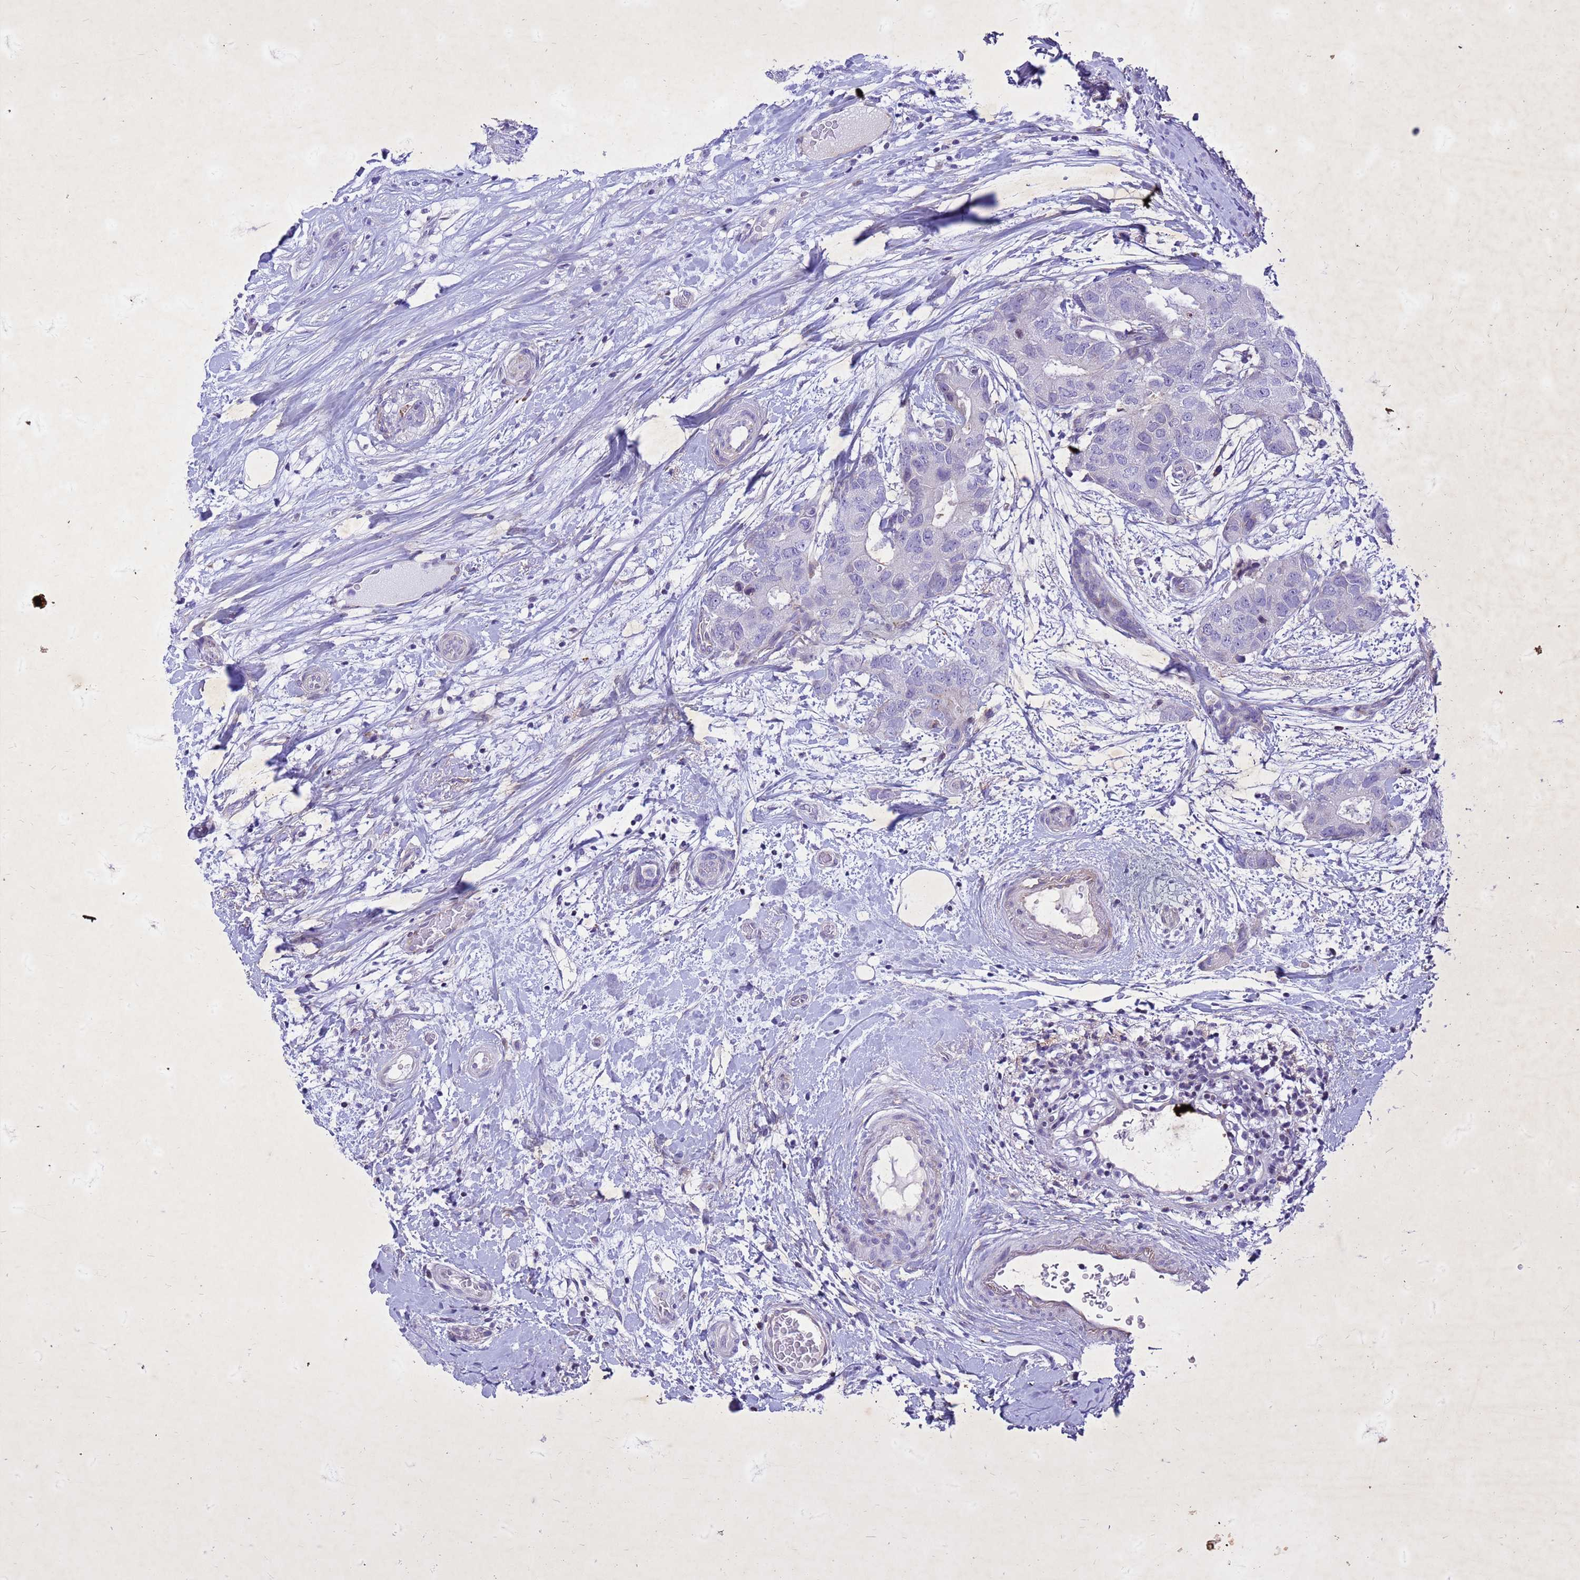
{"staining": {"intensity": "negative", "quantity": "none", "location": "none"}, "tissue": "breast cancer", "cell_type": "Tumor cells", "image_type": "cancer", "snomed": [{"axis": "morphology", "description": "Duct carcinoma"}, {"axis": "topography", "description": "Breast"}], "caption": "Tumor cells show no significant expression in breast cancer (invasive ductal carcinoma).", "gene": "COPS9", "patient": {"sex": "female", "age": 62}}